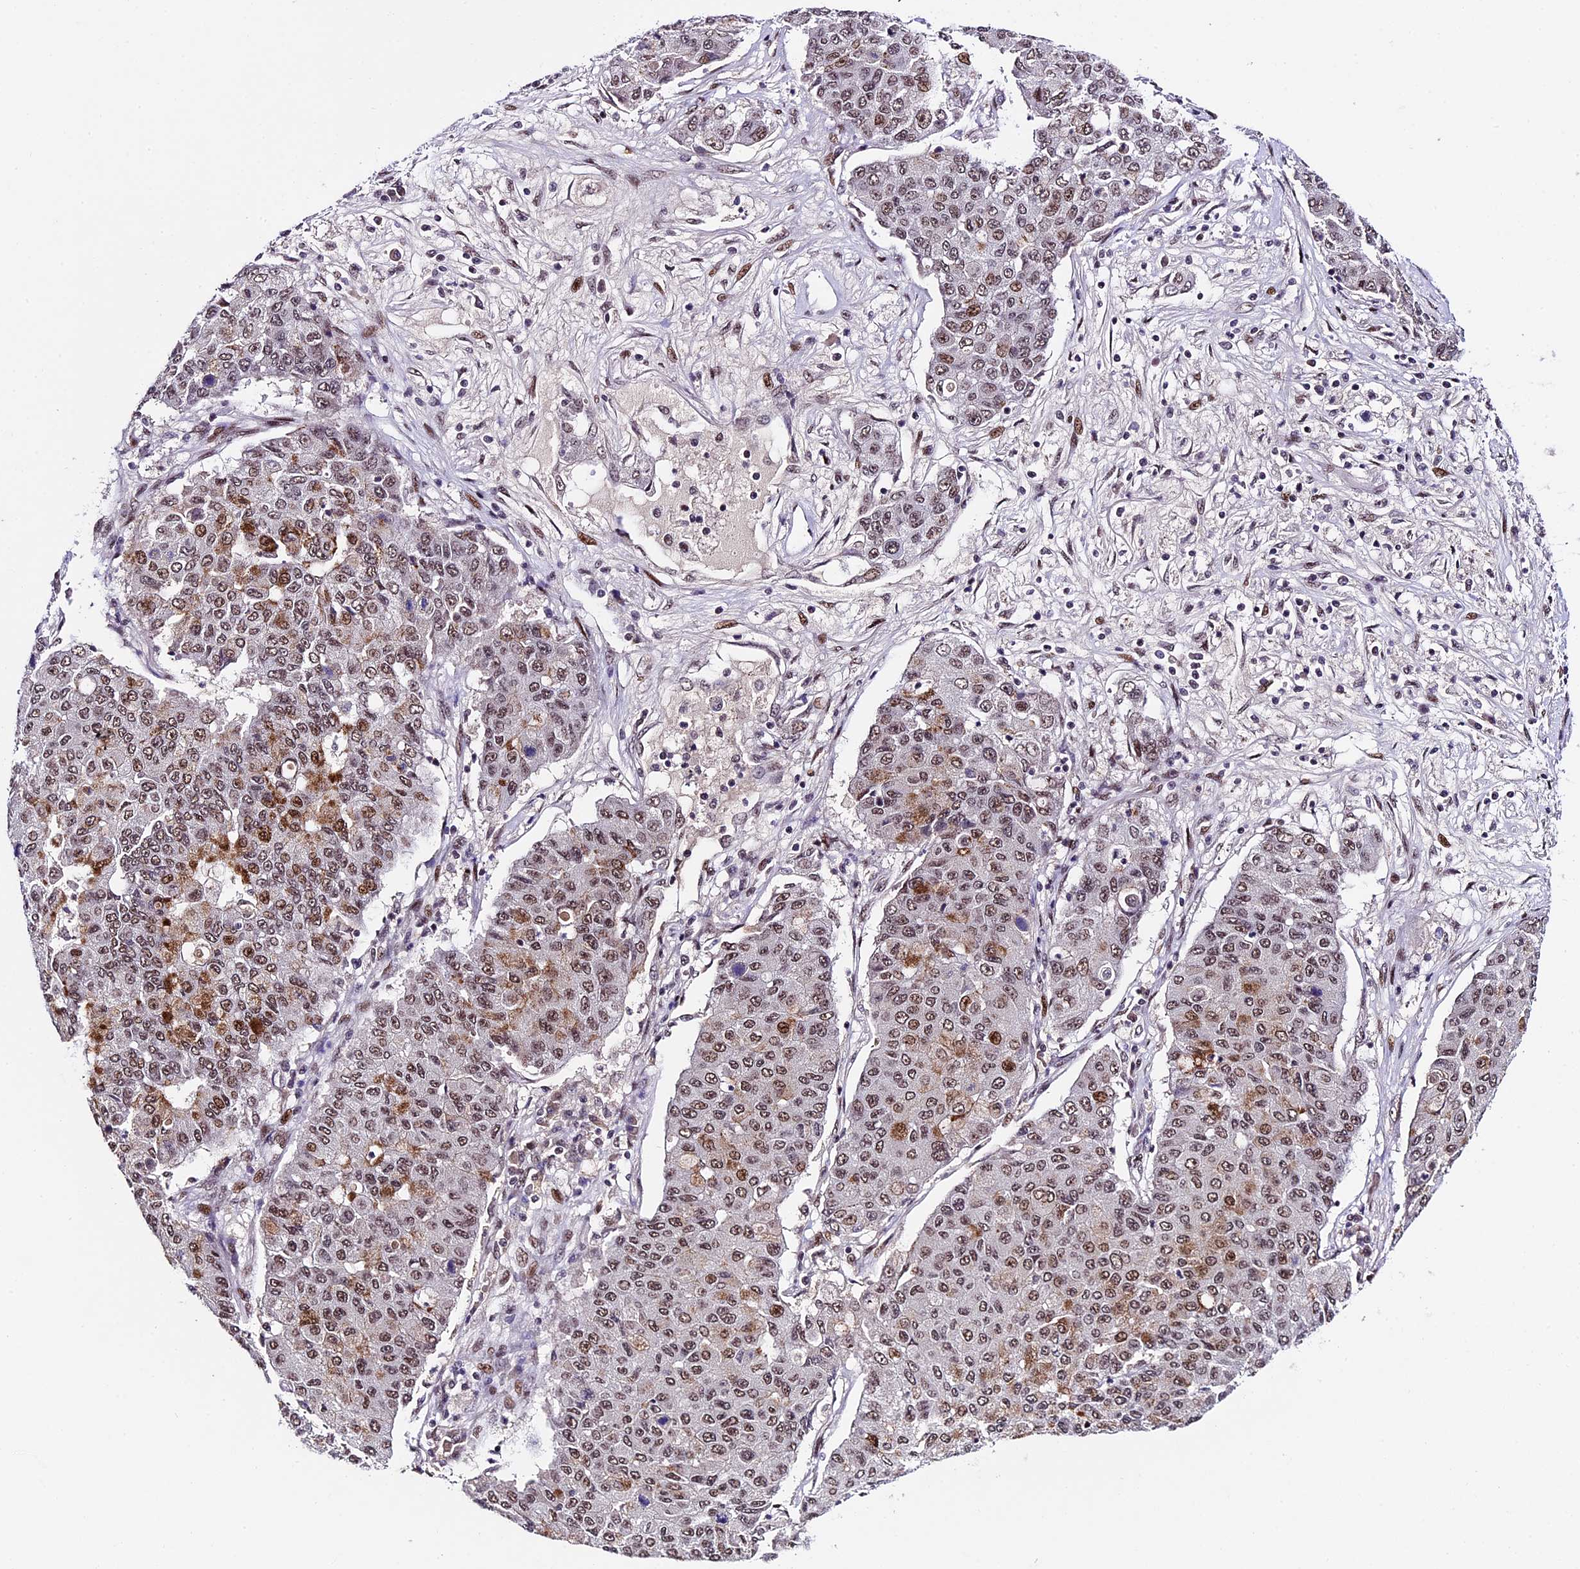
{"staining": {"intensity": "moderate", "quantity": ">75%", "location": "nuclear"}, "tissue": "lung cancer", "cell_type": "Tumor cells", "image_type": "cancer", "snomed": [{"axis": "morphology", "description": "Squamous cell carcinoma, NOS"}, {"axis": "topography", "description": "Lung"}], "caption": "Protein staining exhibits moderate nuclear staining in about >75% of tumor cells in squamous cell carcinoma (lung). (brown staining indicates protein expression, while blue staining denotes nuclei).", "gene": "TCP11L2", "patient": {"sex": "male", "age": 74}}